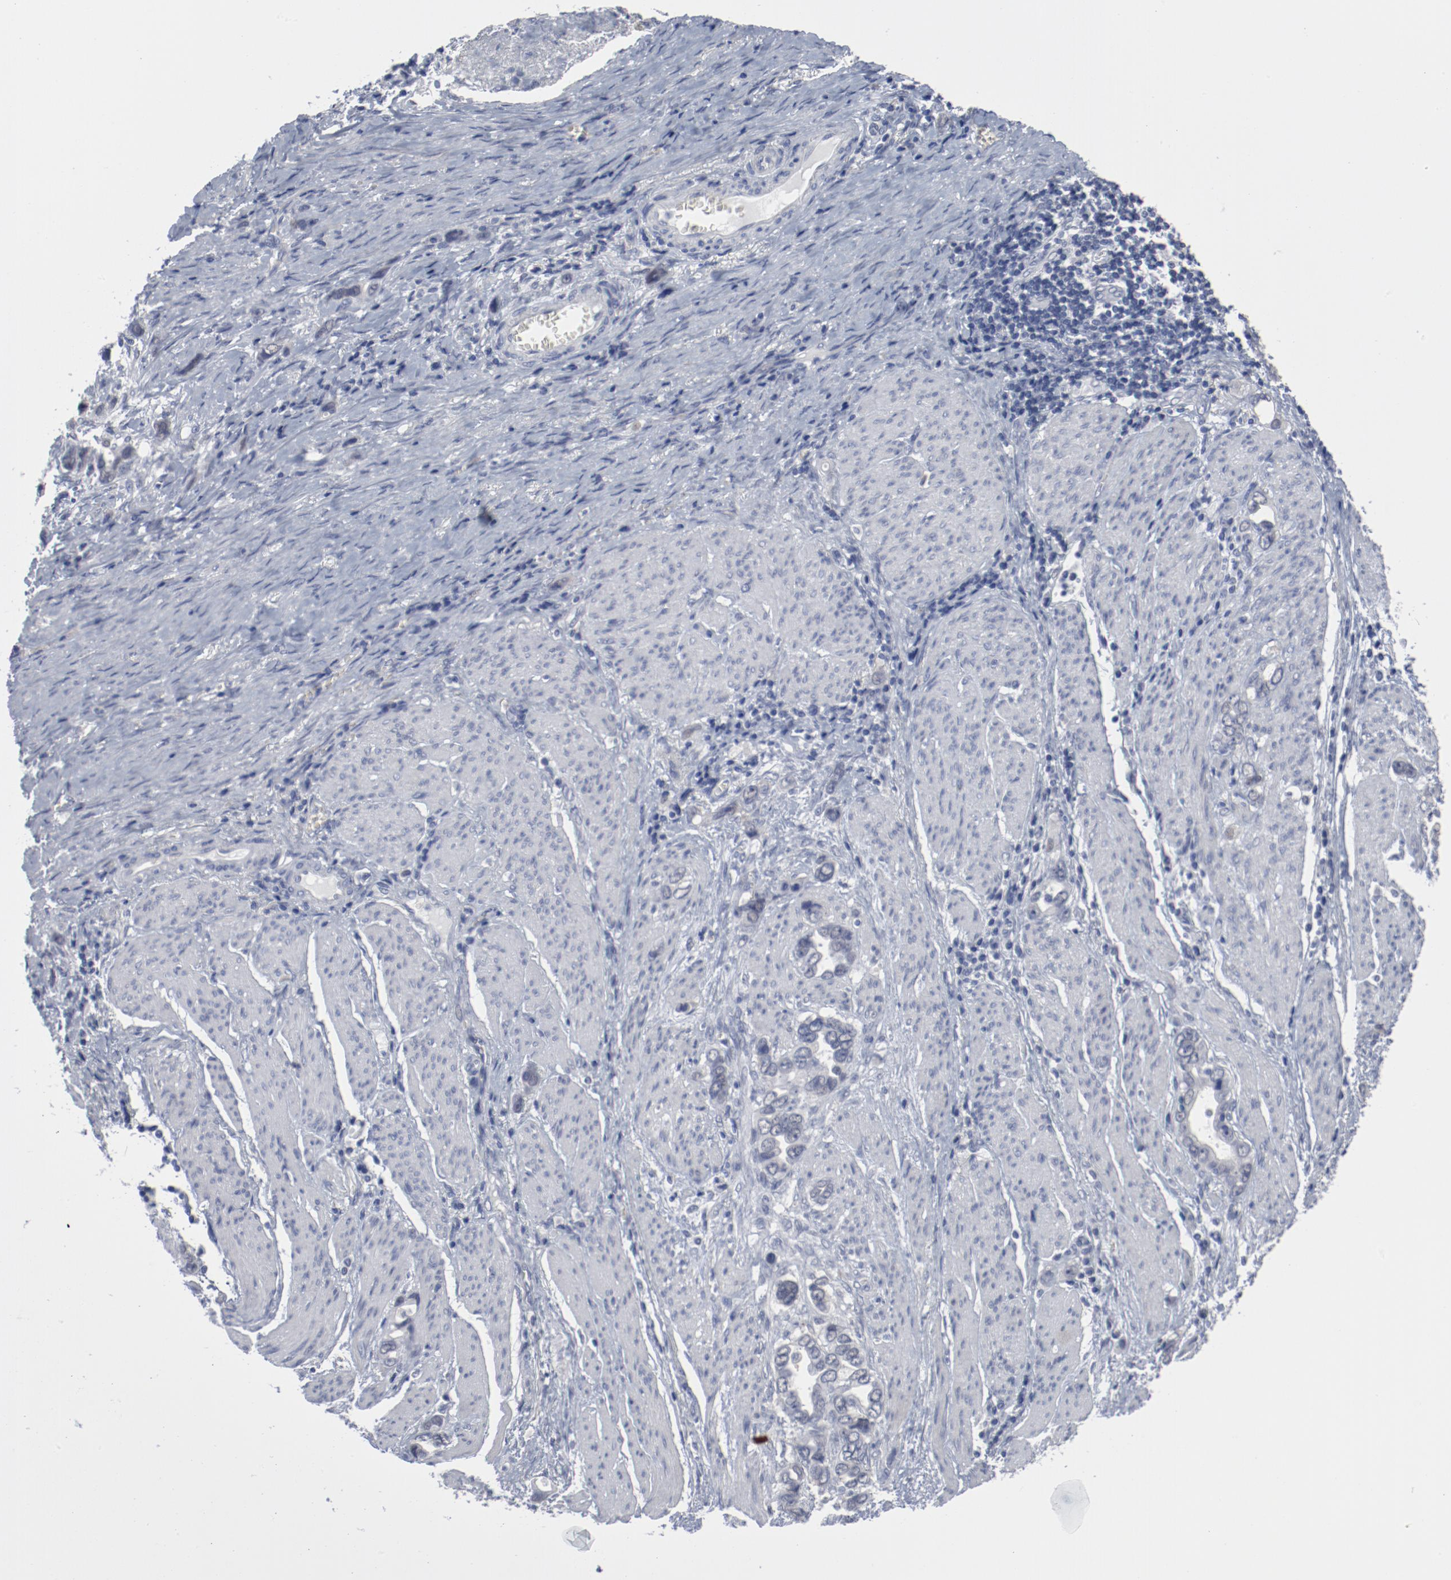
{"staining": {"intensity": "negative", "quantity": "none", "location": "none"}, "tissue": "stomach cancer", "cell_type": "Tumor cells", "image_type": "cancer", "snomed": [{"axis": "morphology", "description": "Adenocarcinoma, NOS"}, {"axis": "topography", "description": "Stomach"}], "caption": "Immunohistochemistry (IHC) photomicrograph of adenocarcinoma (stomach) stained for a protein (brown), which displays no staining in tumor cells.", "gene": "ANKLE2", "patient": {"sex": "male", "age": 78}}